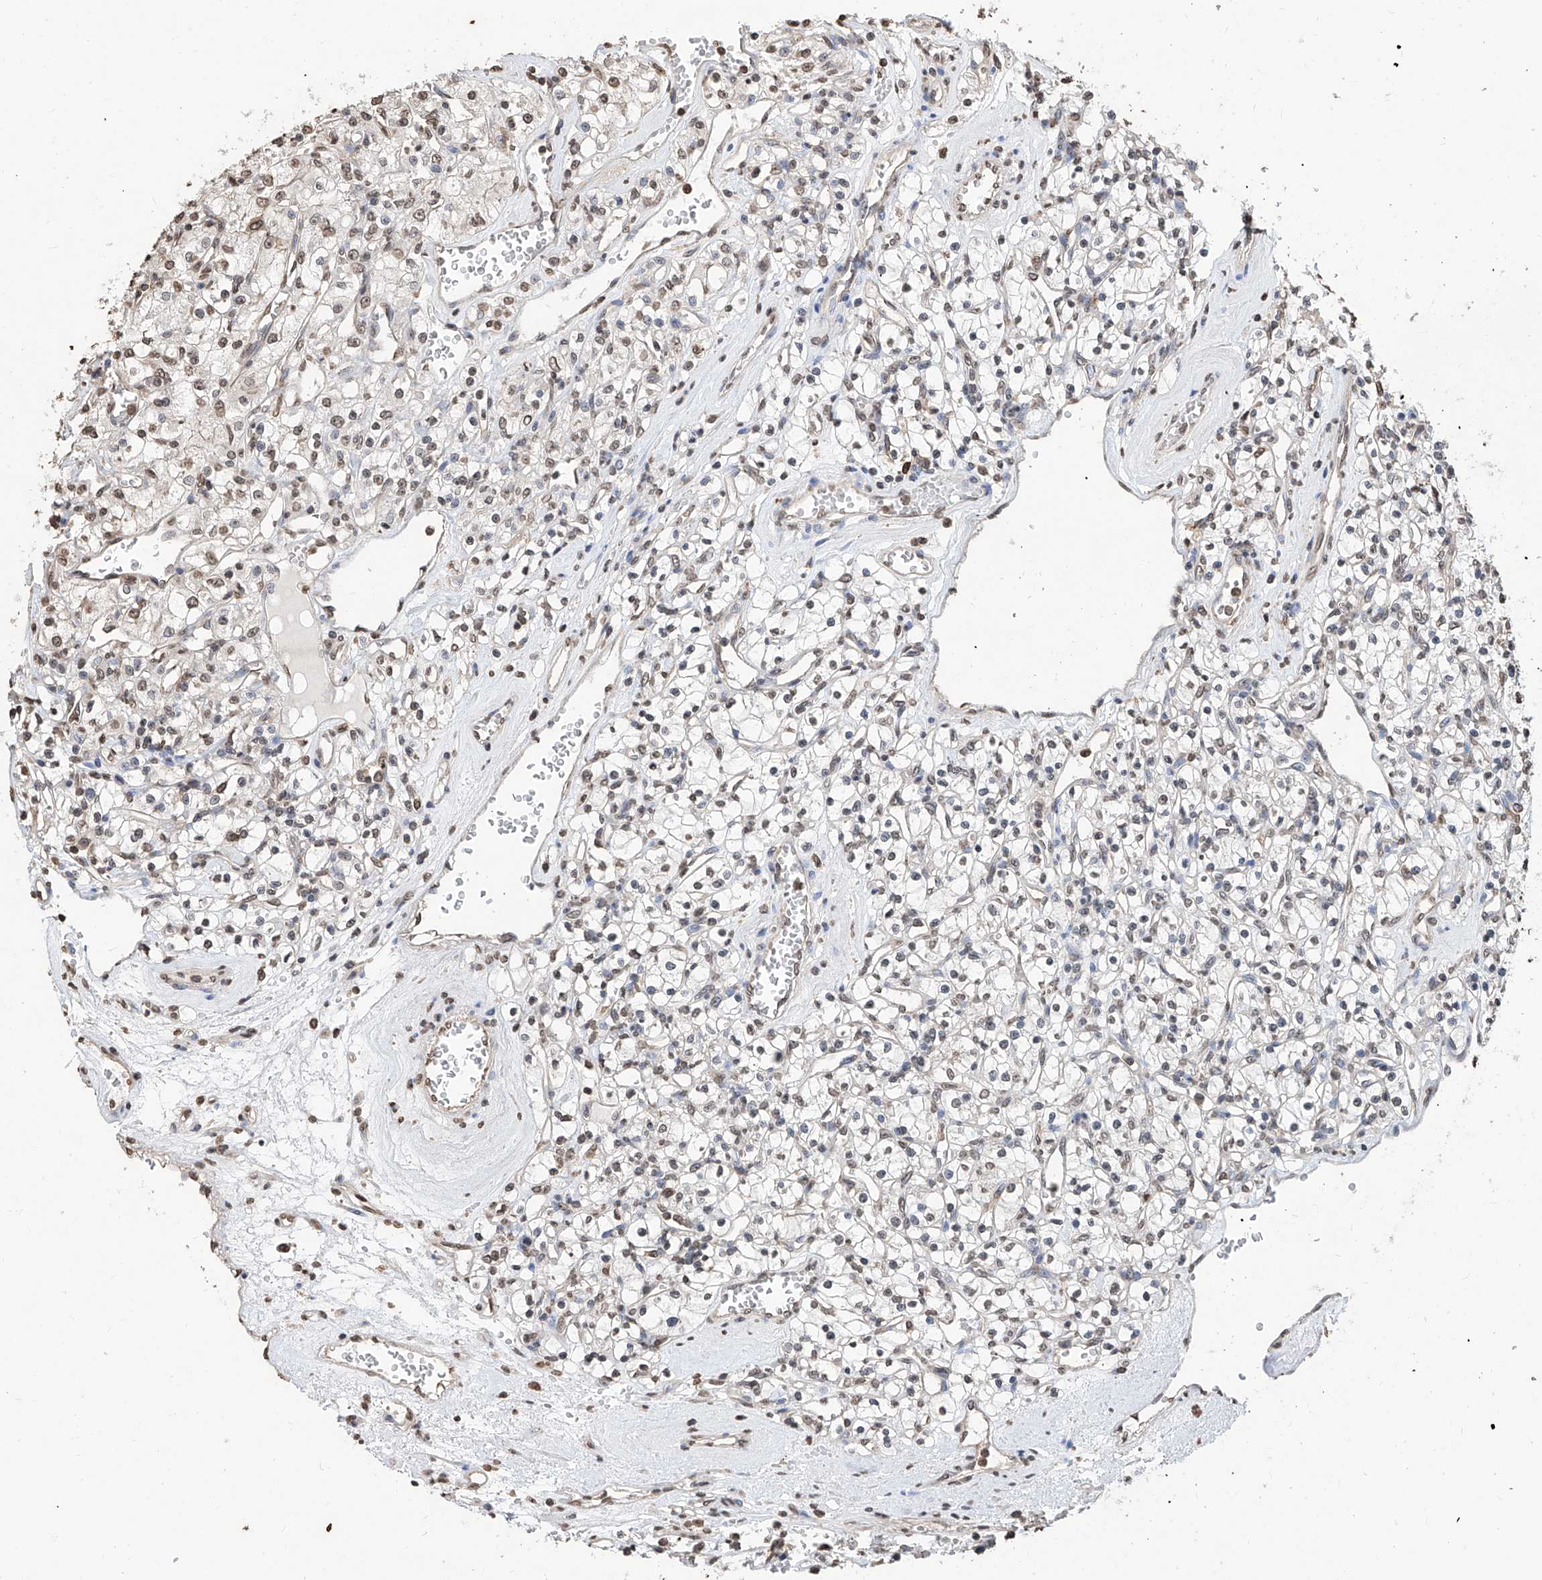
{"staining": {"intensity": "weak", "quantity": ">75%", "location": "nuclear"}, "tissue": "renal cancer", "cell_type": "Tumor cells", "image_type": "cancer", "snomed": [{"axis": "morphology", "description": "Adenocarcinoma, NOS"}, {"axis": "topography", "description": "Kidney"}], "caption": "An image of human renal adenocarcinoma stained for a protein exhibits weak nuclear brown staining in tumor cells. Using DAB (brown) and hematoxylin (blue) stains, captured at high magnification using brightfield microscopy.", "gene": "RP9", "patient": {"sex": "female", "age": 59}}